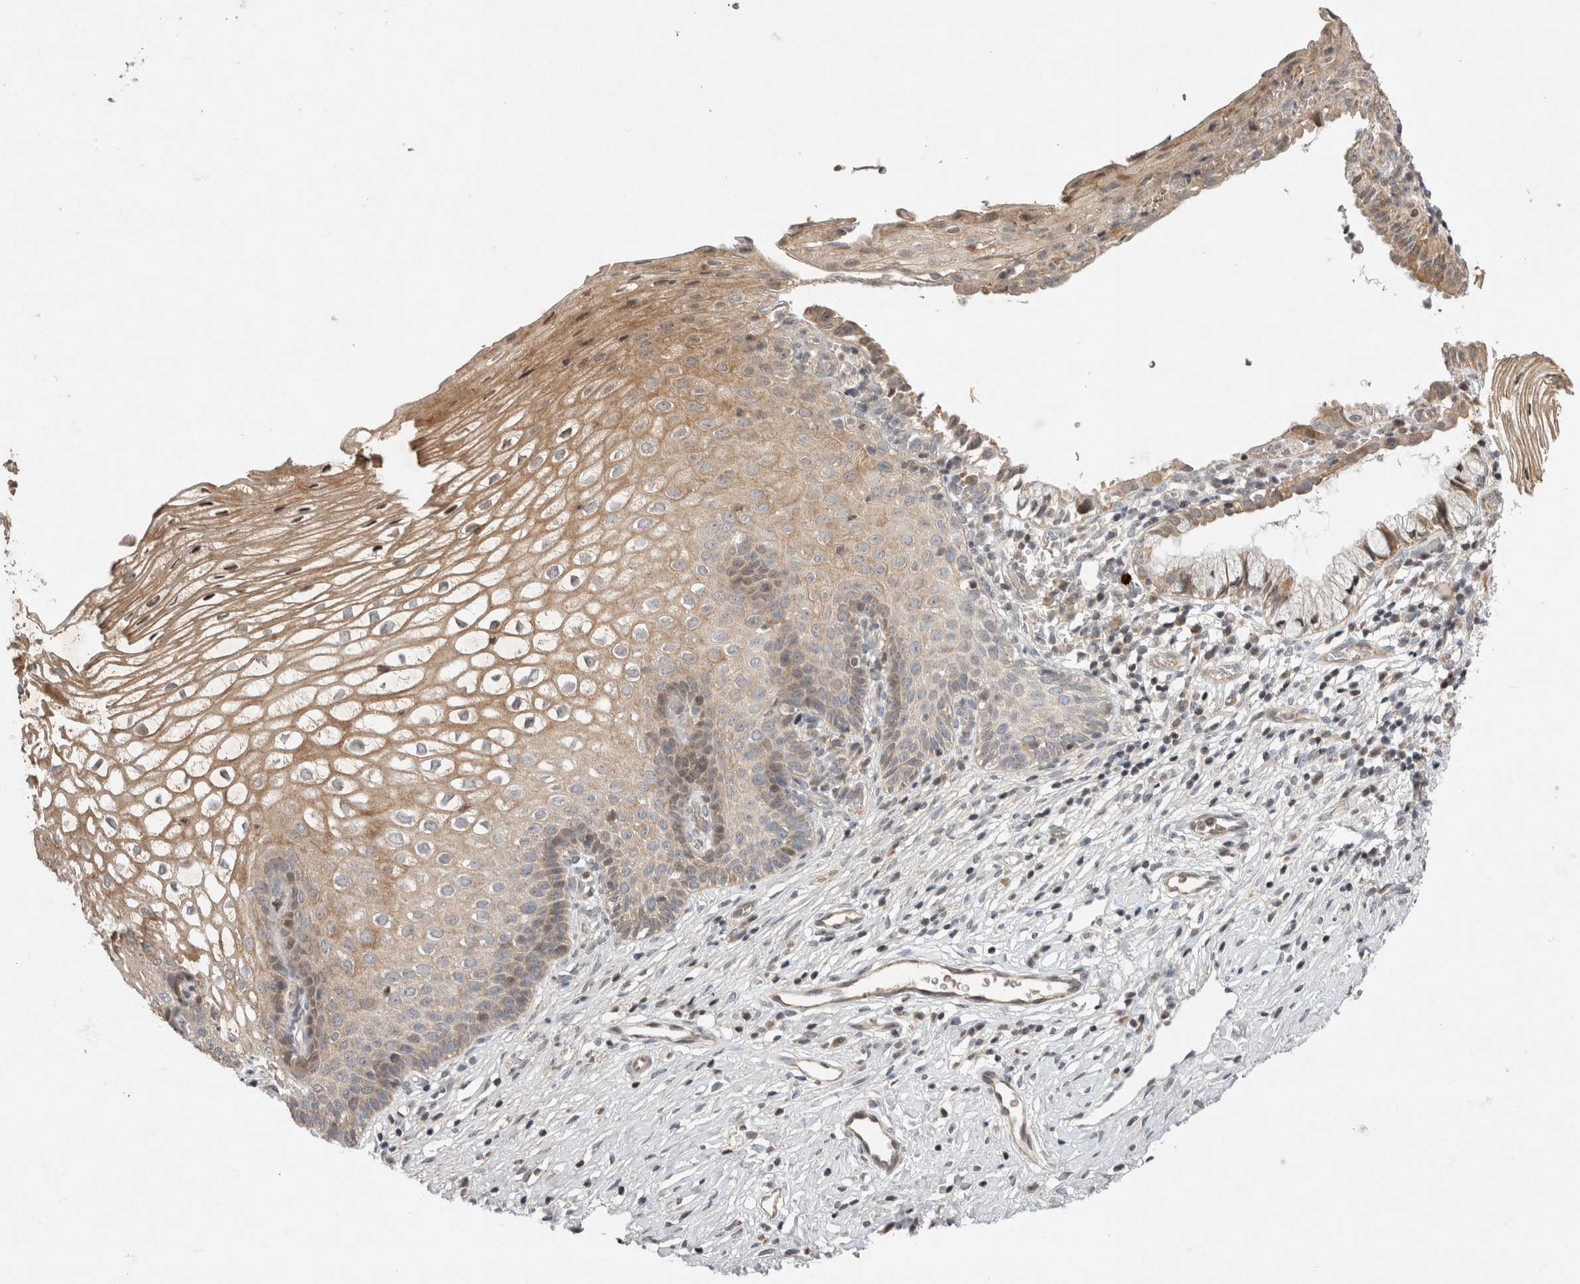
{"staining": {"intensity": "negative", "quantity": "none", "location": "none"}, "tissue": "cervix", "cell_type": "Glandular cells", "image_type": "normal", "snomed": [{"axis": "morphology", "description": "Normal tissue, NOS"}, {"axis": "topography", "description": "Cervix"}], "caption": "Glandular cells show no significant protein staining in unremarkable cervix.", "gene": "EIF2AK1", "patient": {"sex": "female", "age": 27}}